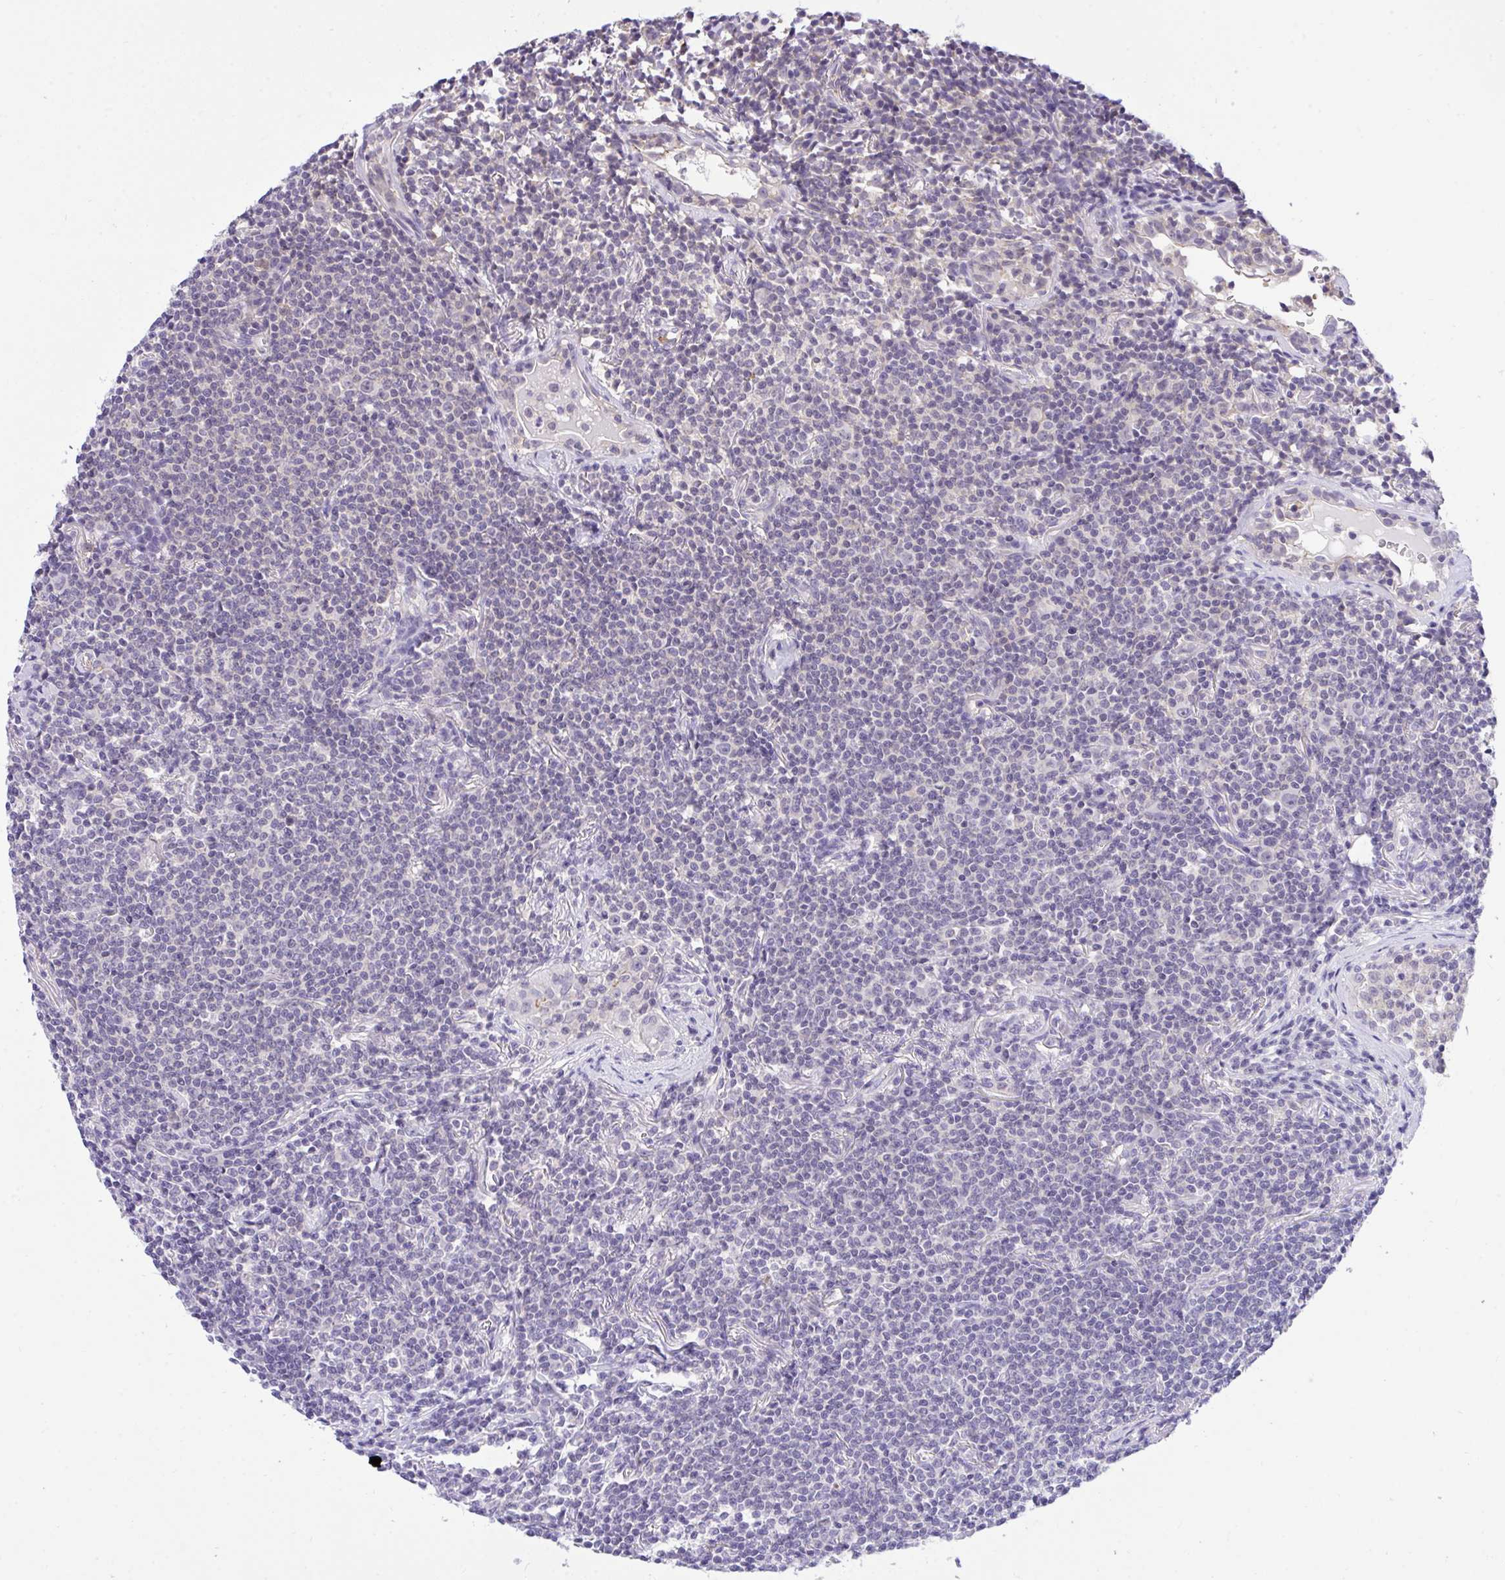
{"staining": {"intensity": "negative", "quantity": "none", "location": "none"}, "tissue": "lymphoma", "cell_type": "Tumor cells", "image_type": "cancer", "snomed": [{"axis": "morphology", "description": "Malignant lymphoma, non-Hodgkin's type, Low grade"}, {"axis": "topography", "description": "Lung"}], "caption": "The image reveals no significant positivity in tumor cells of lymphoma. The staining is performed using DAB (3,3'-diaminobenzidine) brown chromogen with nuclei counter-stained in using hematoxylin.", "gene": "PPP1CA", "patient": {"sex": "female", "age": 71}}